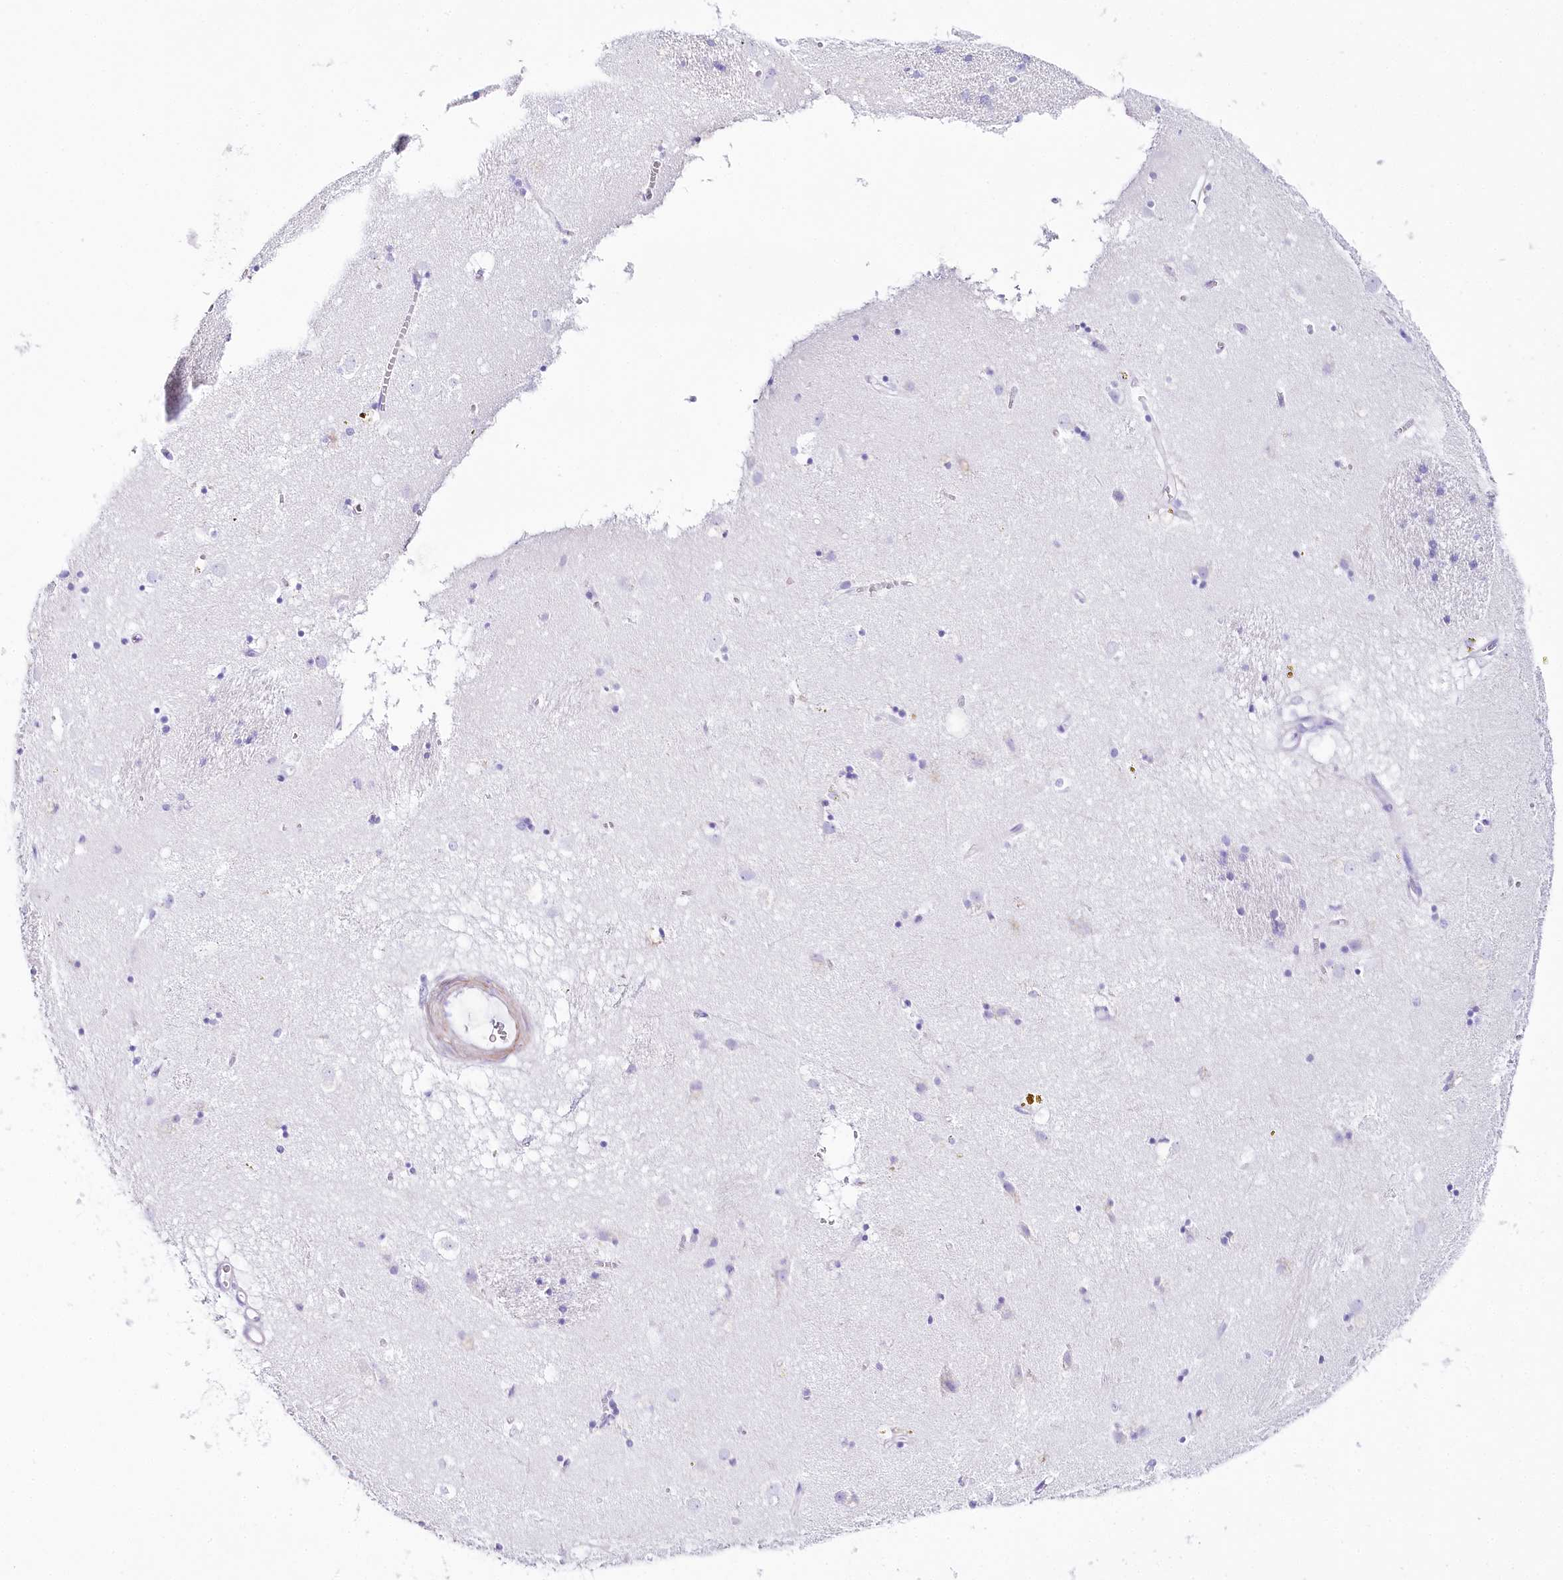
{"staining": {"intensity": "negative", "quantity": "none", "location": "none"}, "tissue": "caudate", "cell_type": "Glial cells", "image_type": "normal", "snomed": [{"axis": "morphology", "description": "Normal tissue, NOS"}, {"axis": "topography", "description": "Lateral ventricle wall"}], "caption": "Photomicrograph shows no protein positivity in glial cells of benign caudate.", "gene": "CSN3", "patient": {"sex": "male", "age": 70}}